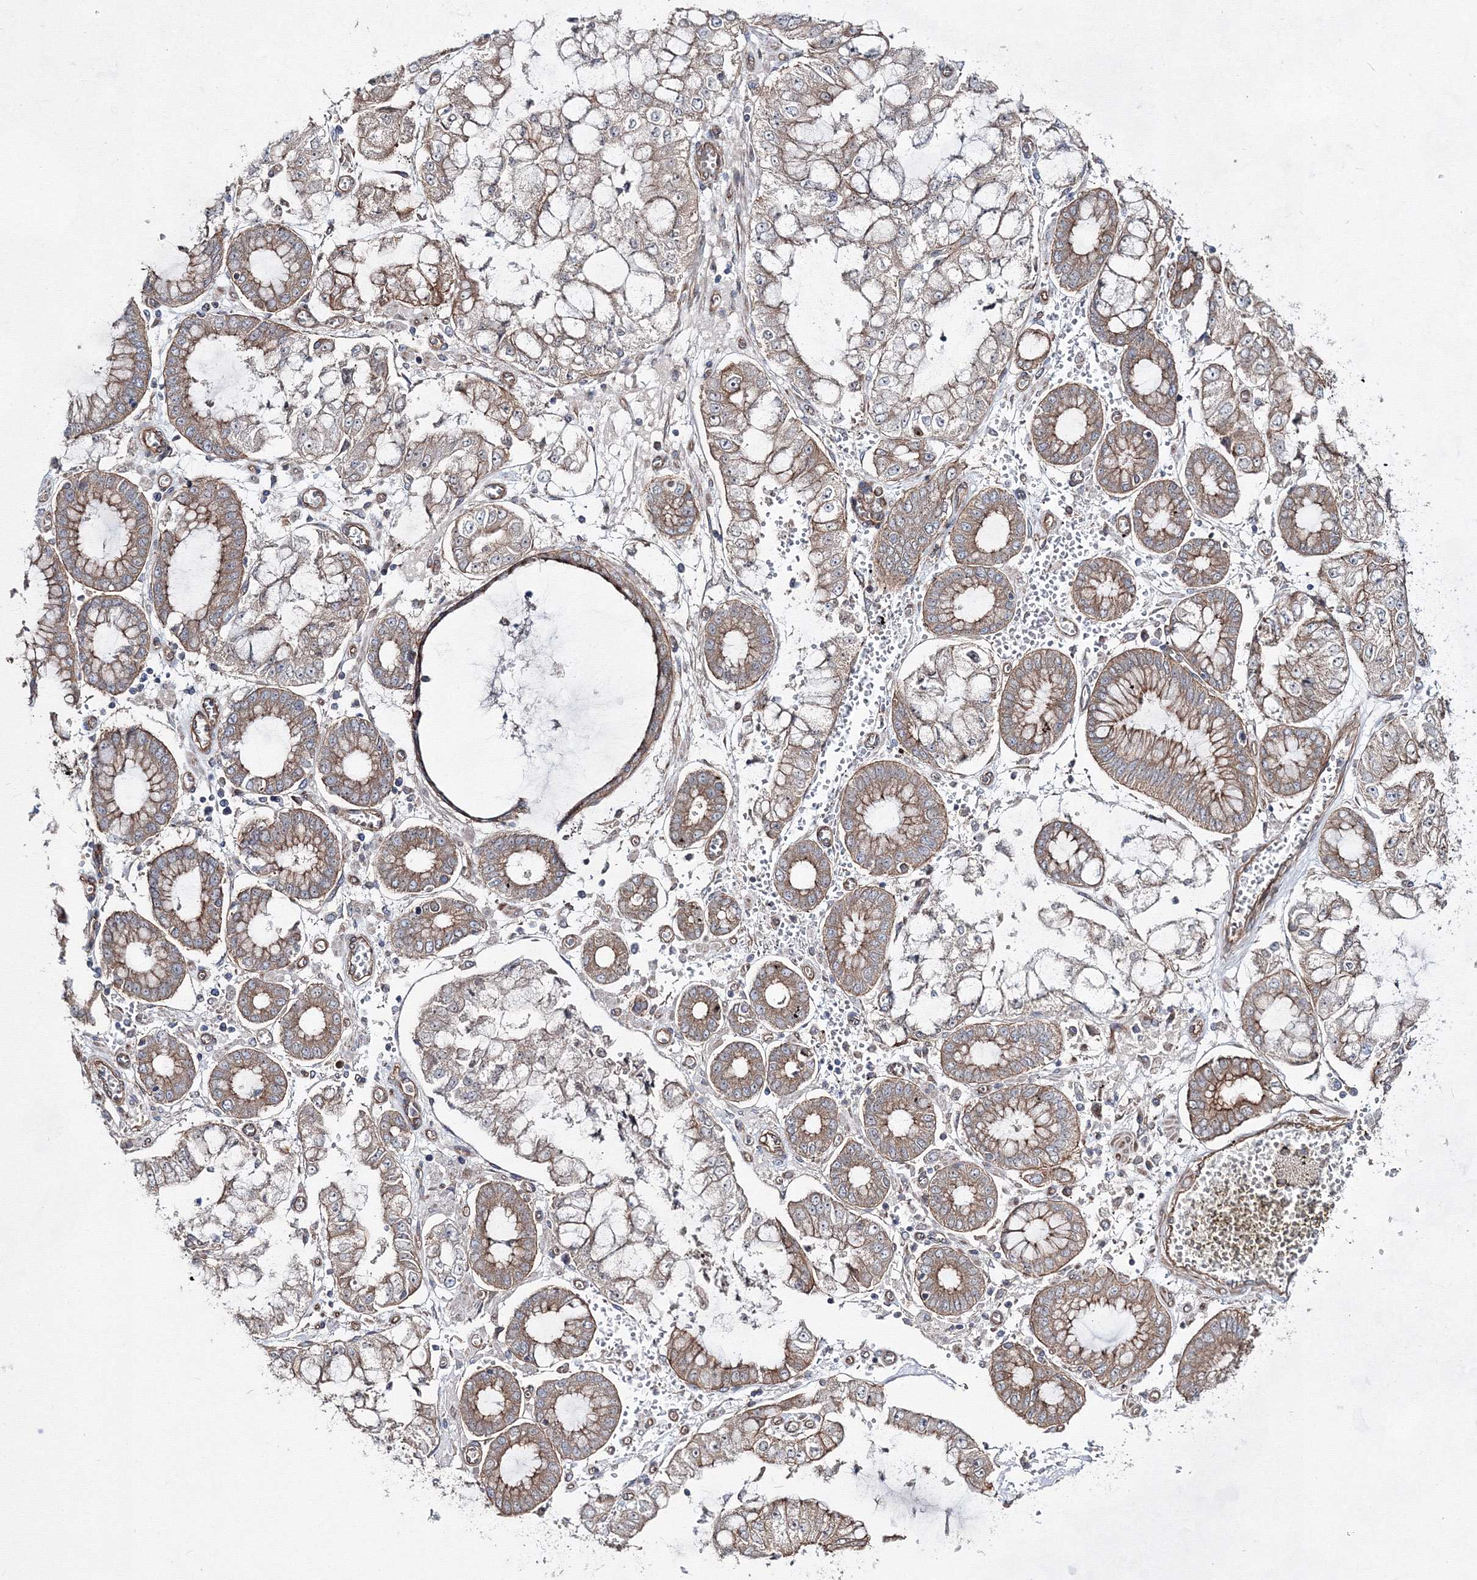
{"staining": {"intensity": "moderate", "quantity": ">75%", "location": "cytoplasmic/membranous"}, "tissue": "stomach cancer", "cell_type": "Tumor cells", "image_type": "cancer", "snomed": [{"axis": "morphology", "description": "Adenocarcinoma, NOS"}, {"axis": "topography", "description": "Stomach"}], "caption": "Adenocarcinoma (stomach) stained with DAB immunohistochemistry shows medium levels of moderate cytoplasmic/membranous staining in approximately >75% of tumor cells.", "gene": "EXOC6", "patient": {"sex": "male", "age": 76}}